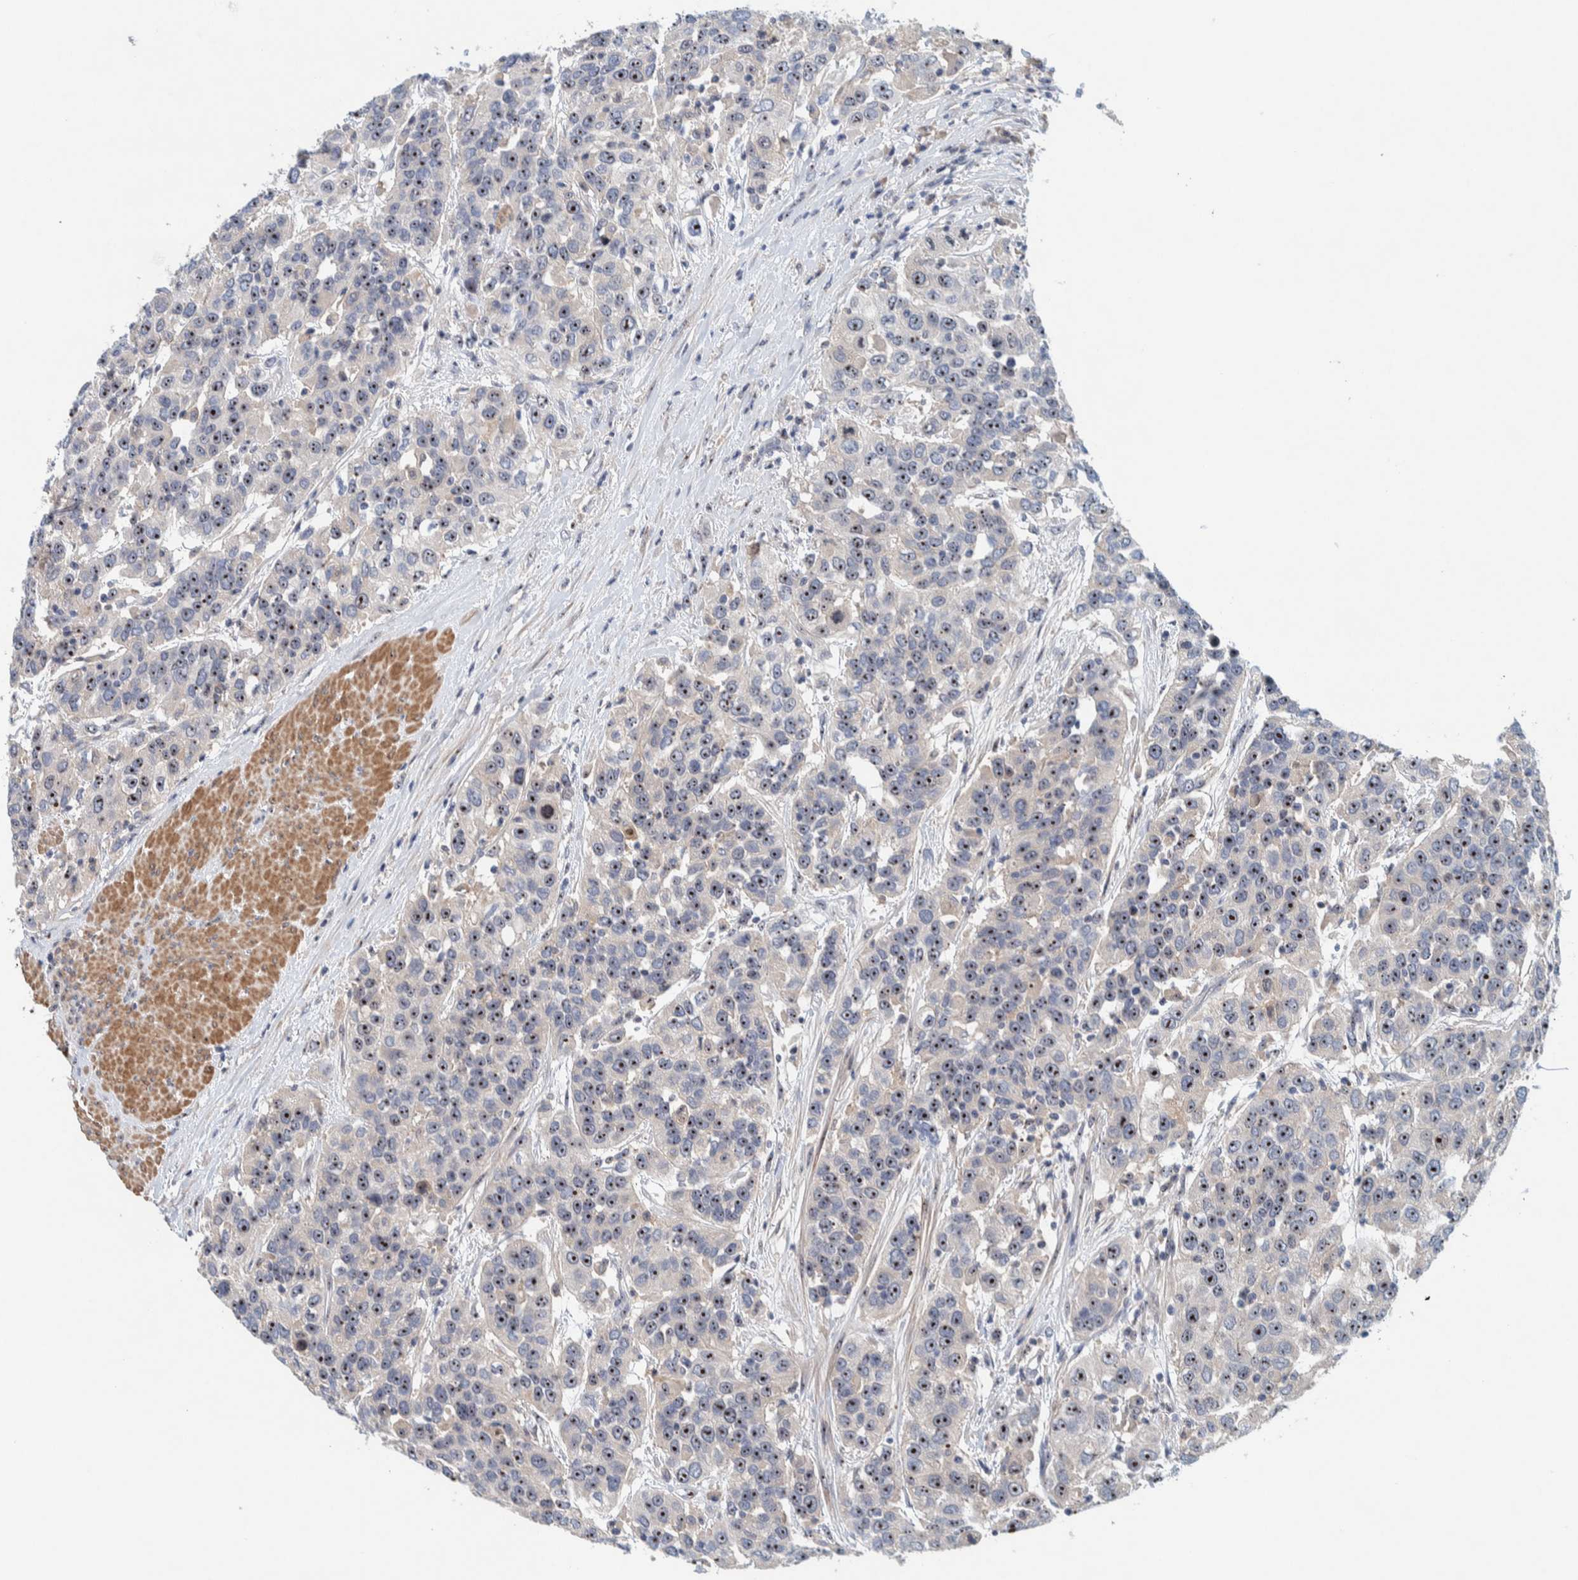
{"staining": {"intensity": "strong", "quantity": ">75%", "location": "nuclear"}, "tissue": "urothelial cancer", "cell_type": "Tumor cells", "image_type": "cancer", "snomed": [{"axis": "morphology", "description": "Urothelial carcinoma, High grade"}, {"axis": "topography", "description": "Urinary bladder"}], "caption": "Strong nuclear positivity is seen in about >75% of tumor cells in urothelial cancer.", "gene": "NOL11", "patient": {"sex": "female", "age": 80}}